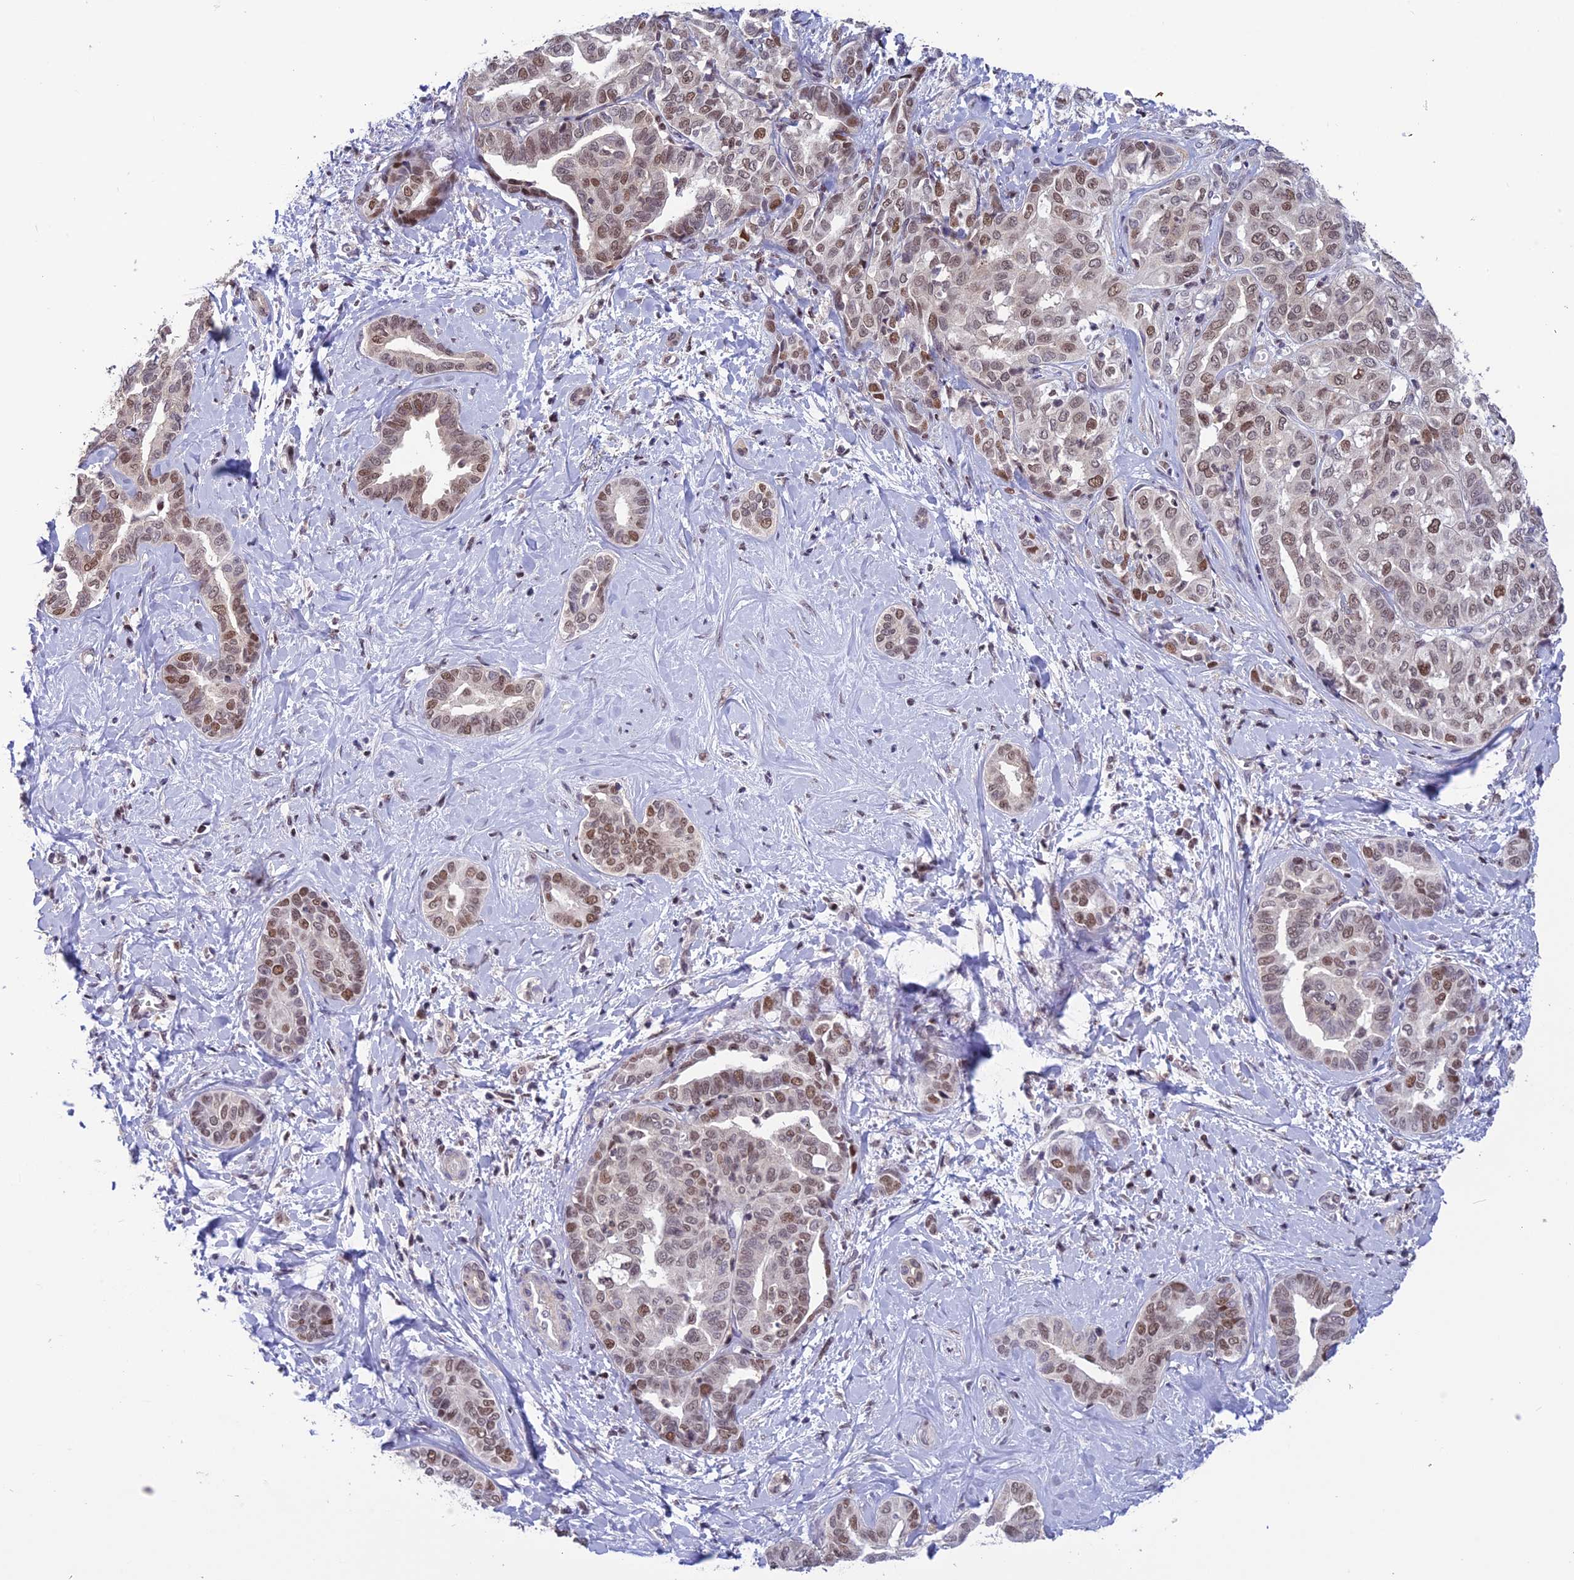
{"staining": {"intensity": "moderate", "quantity": "25%-75%", "location": "nuclear"}, "tissue": "liver cancer", "cell_type": "Tumor cells", "image_type": "cancer", "snomed": [{"axis": "morphology", "description": "Cholangiocarcinoma"}, {"axis": "topography", "description": "Liver"}], "caption": "Human liver cancer stained with a brown dye demonstrates moderate nuclear positive positivity in approximately 25%-75% of tumor cells.", "gene": "MIS12", "patient": {"sex": "female", "age": 77}}